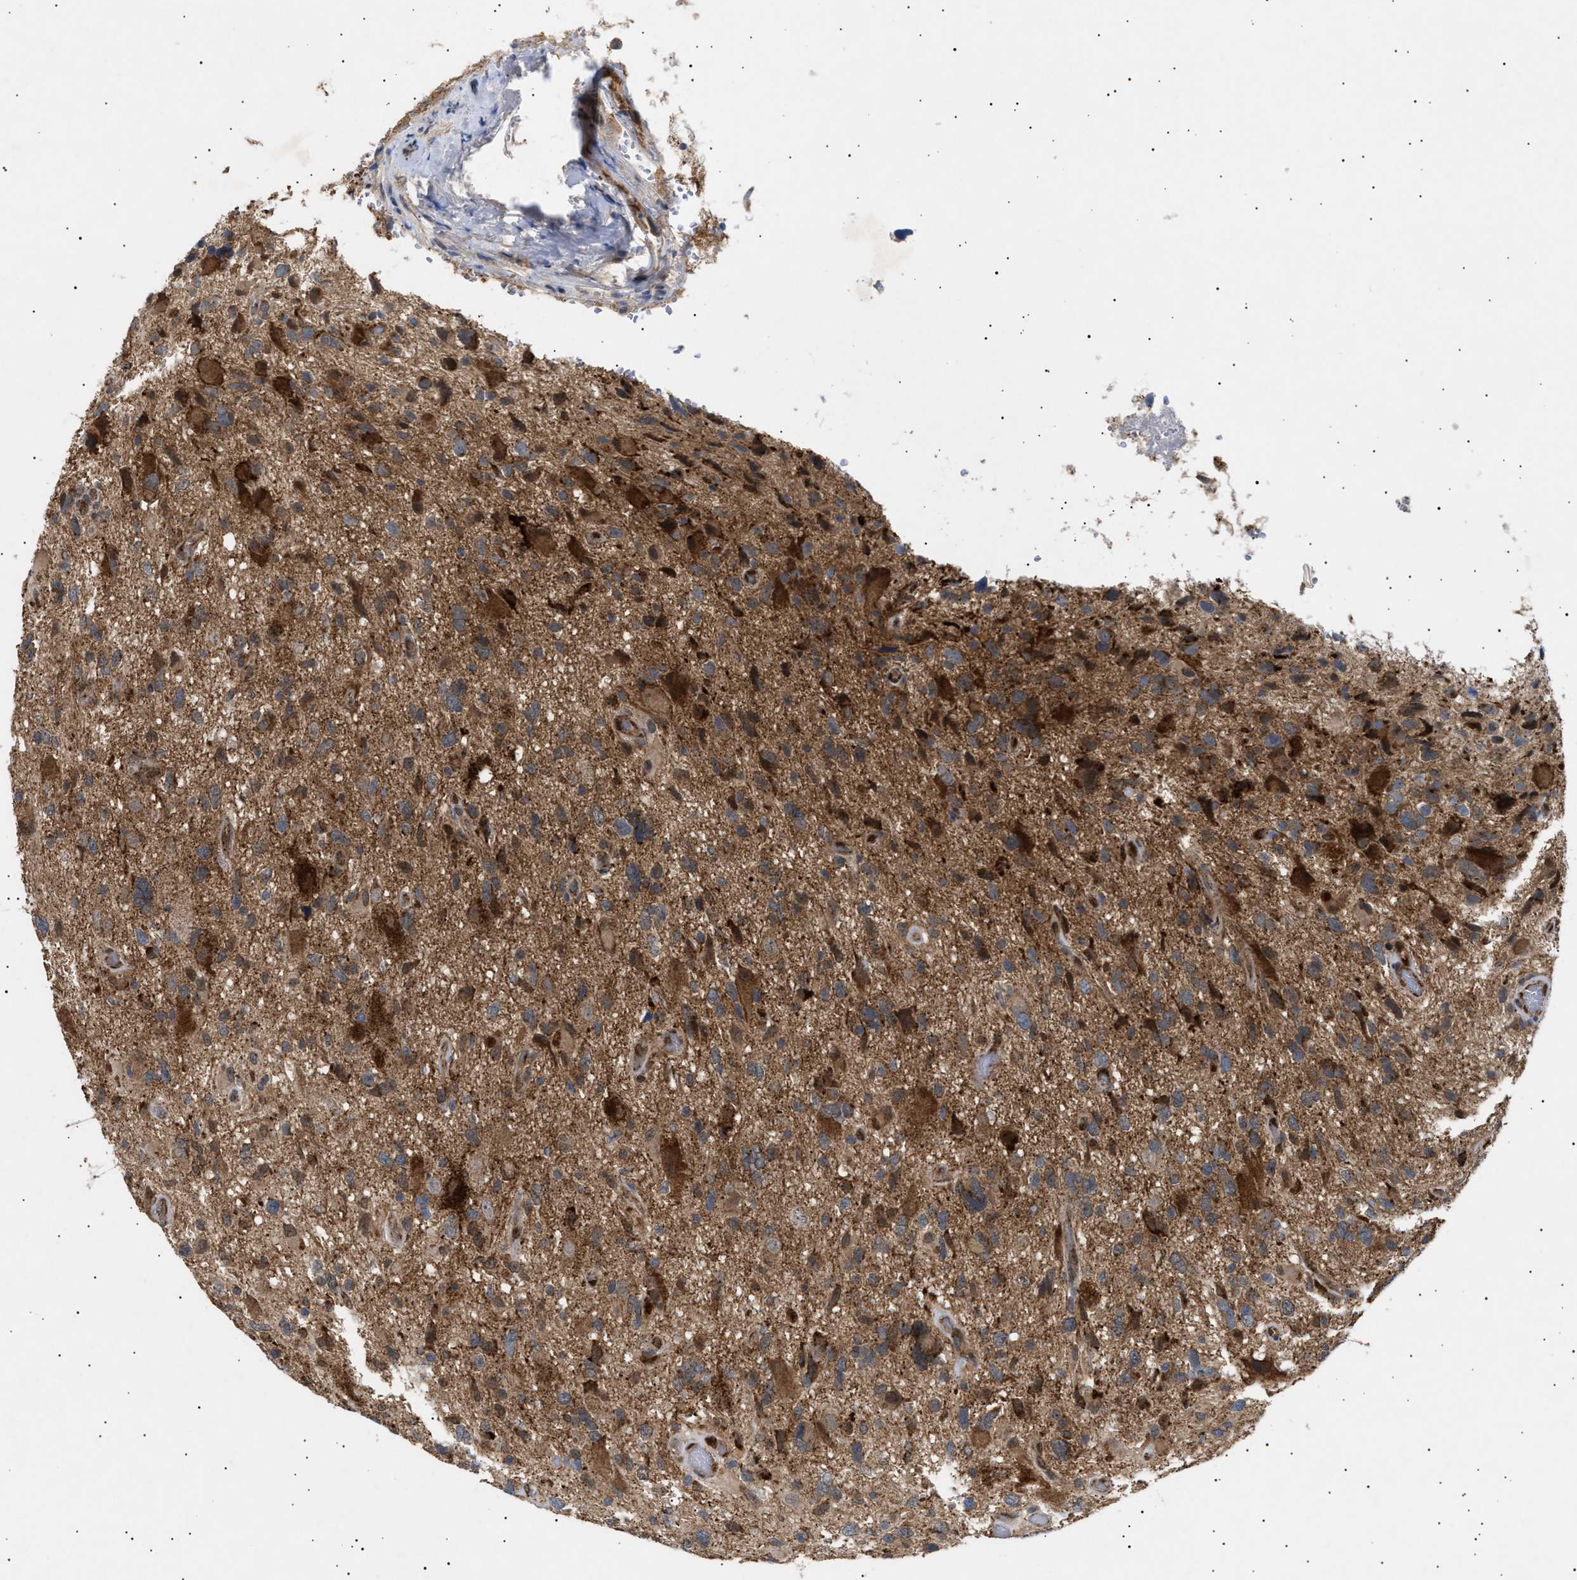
{"staining": {"intensity": "moderate", "quantity": ">75%", "location": "cytoplasmic/membranous"}, "tissue": "glioma", "cell_type": "Tumor cells", "image_type": "cancer", "snomed": [{"axis": "morphology", "description": "Glioma, malignant, High grade"}, {"axis": "topography", "description": "Brain"}], "caption": "DAB (3,3'-diaminobenzidine) immunohistochemical staining of human glioma reveals moderate cytoplasmic/membranous protein positivity in approximately >75% of tumor cells.", "gene": "SIRT5", "patient": {"sex": "male", "age": 33}}